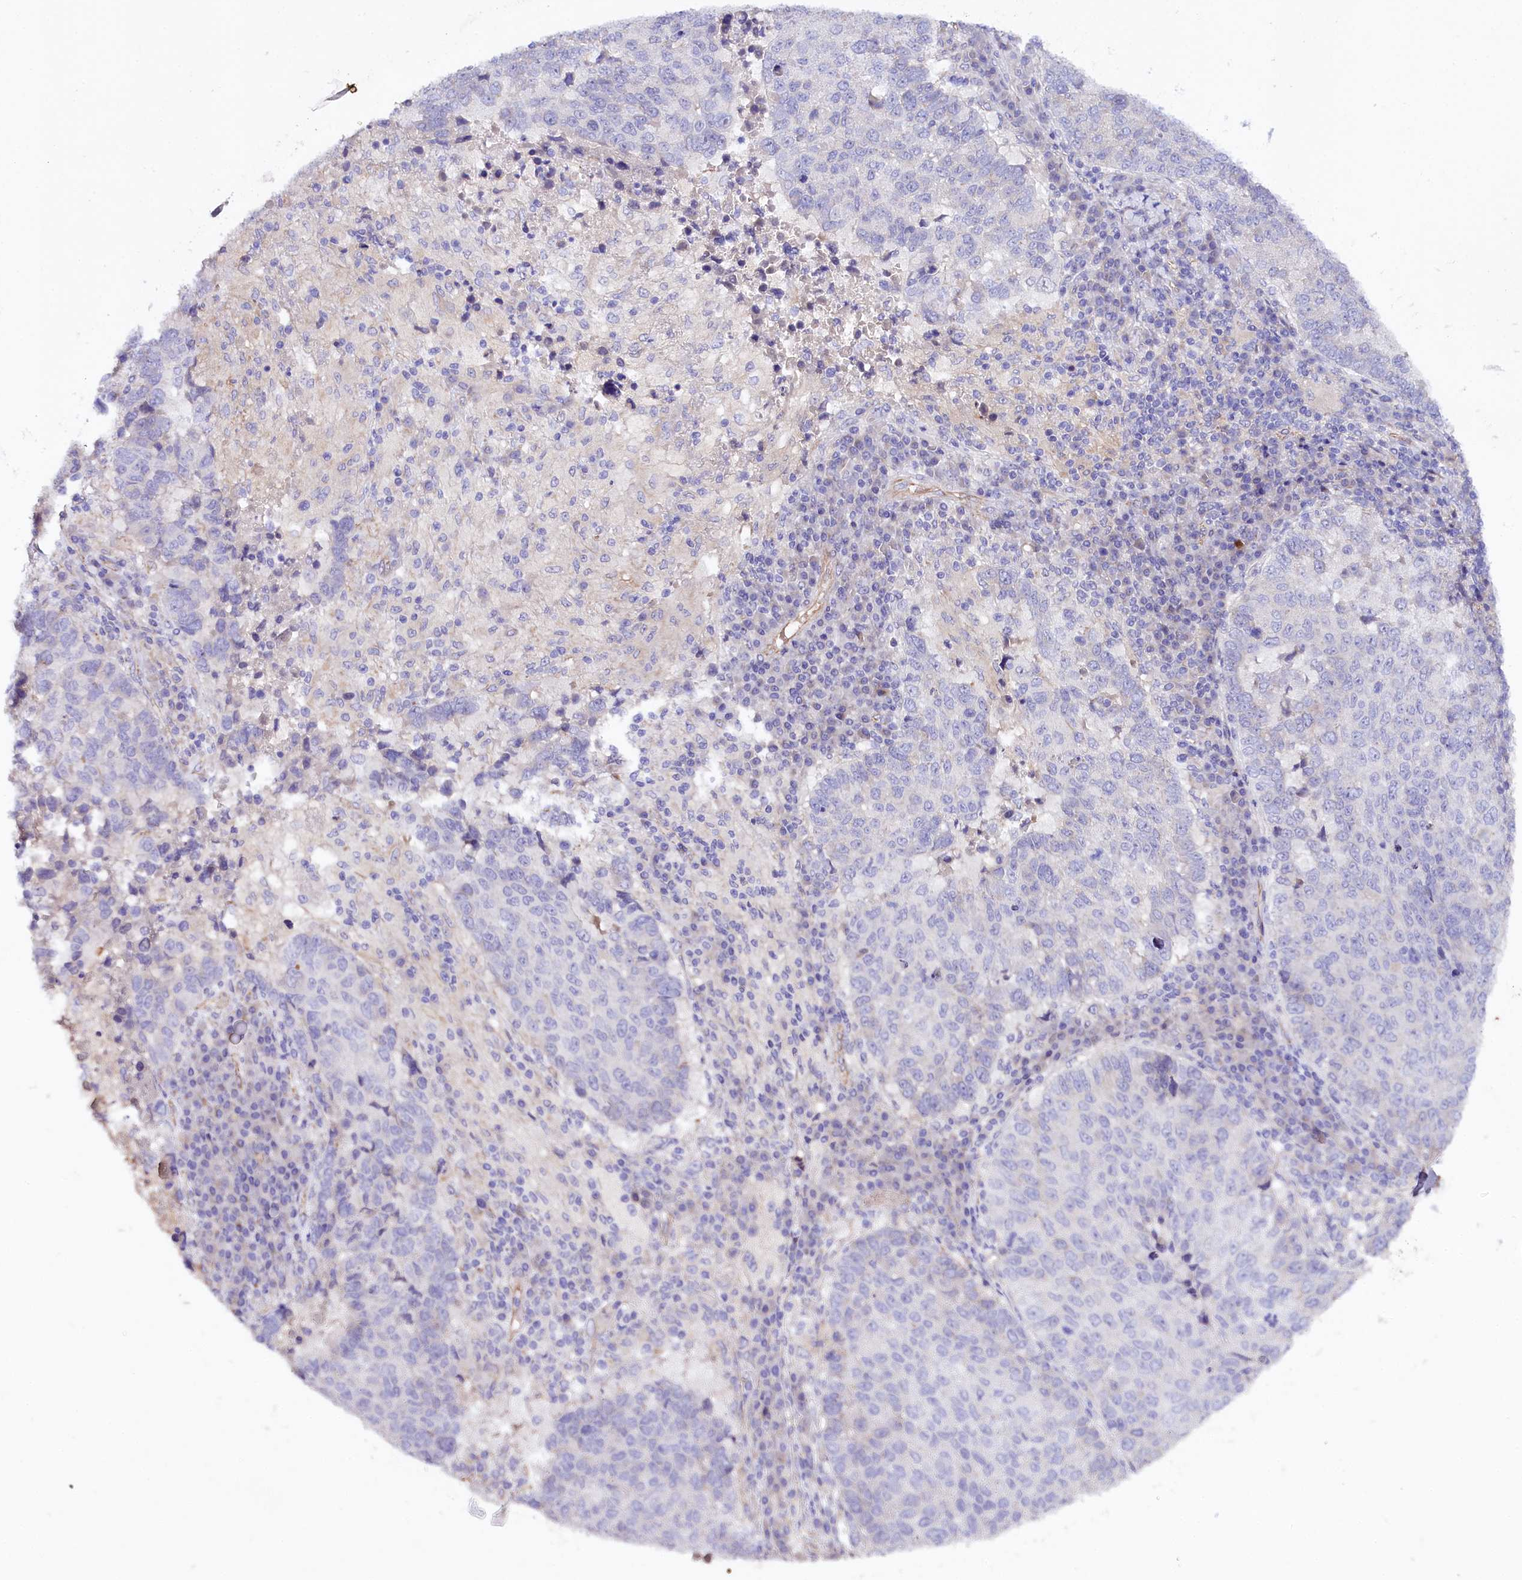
{"staining": {"intensity": "negative", "quantity": "none", "location": "none"}, "tissue": "lung cancer", "cell_type": "Tumor cells", "image_type": "cancer", "snomed": [{"axis": "morphology", "description": "Squamous cell carcinoma, NOS"}, {"axis": "topography", "description": "Lung"}], "caption": "This is a photomicrograph of immunohistochemistry (IHC) staining of lung cancer (squamous cell carcinoma), which shows no staining in tumor cells.", "gene": "SLC7A1", "patient": {"sex": "male", "age": 73}}